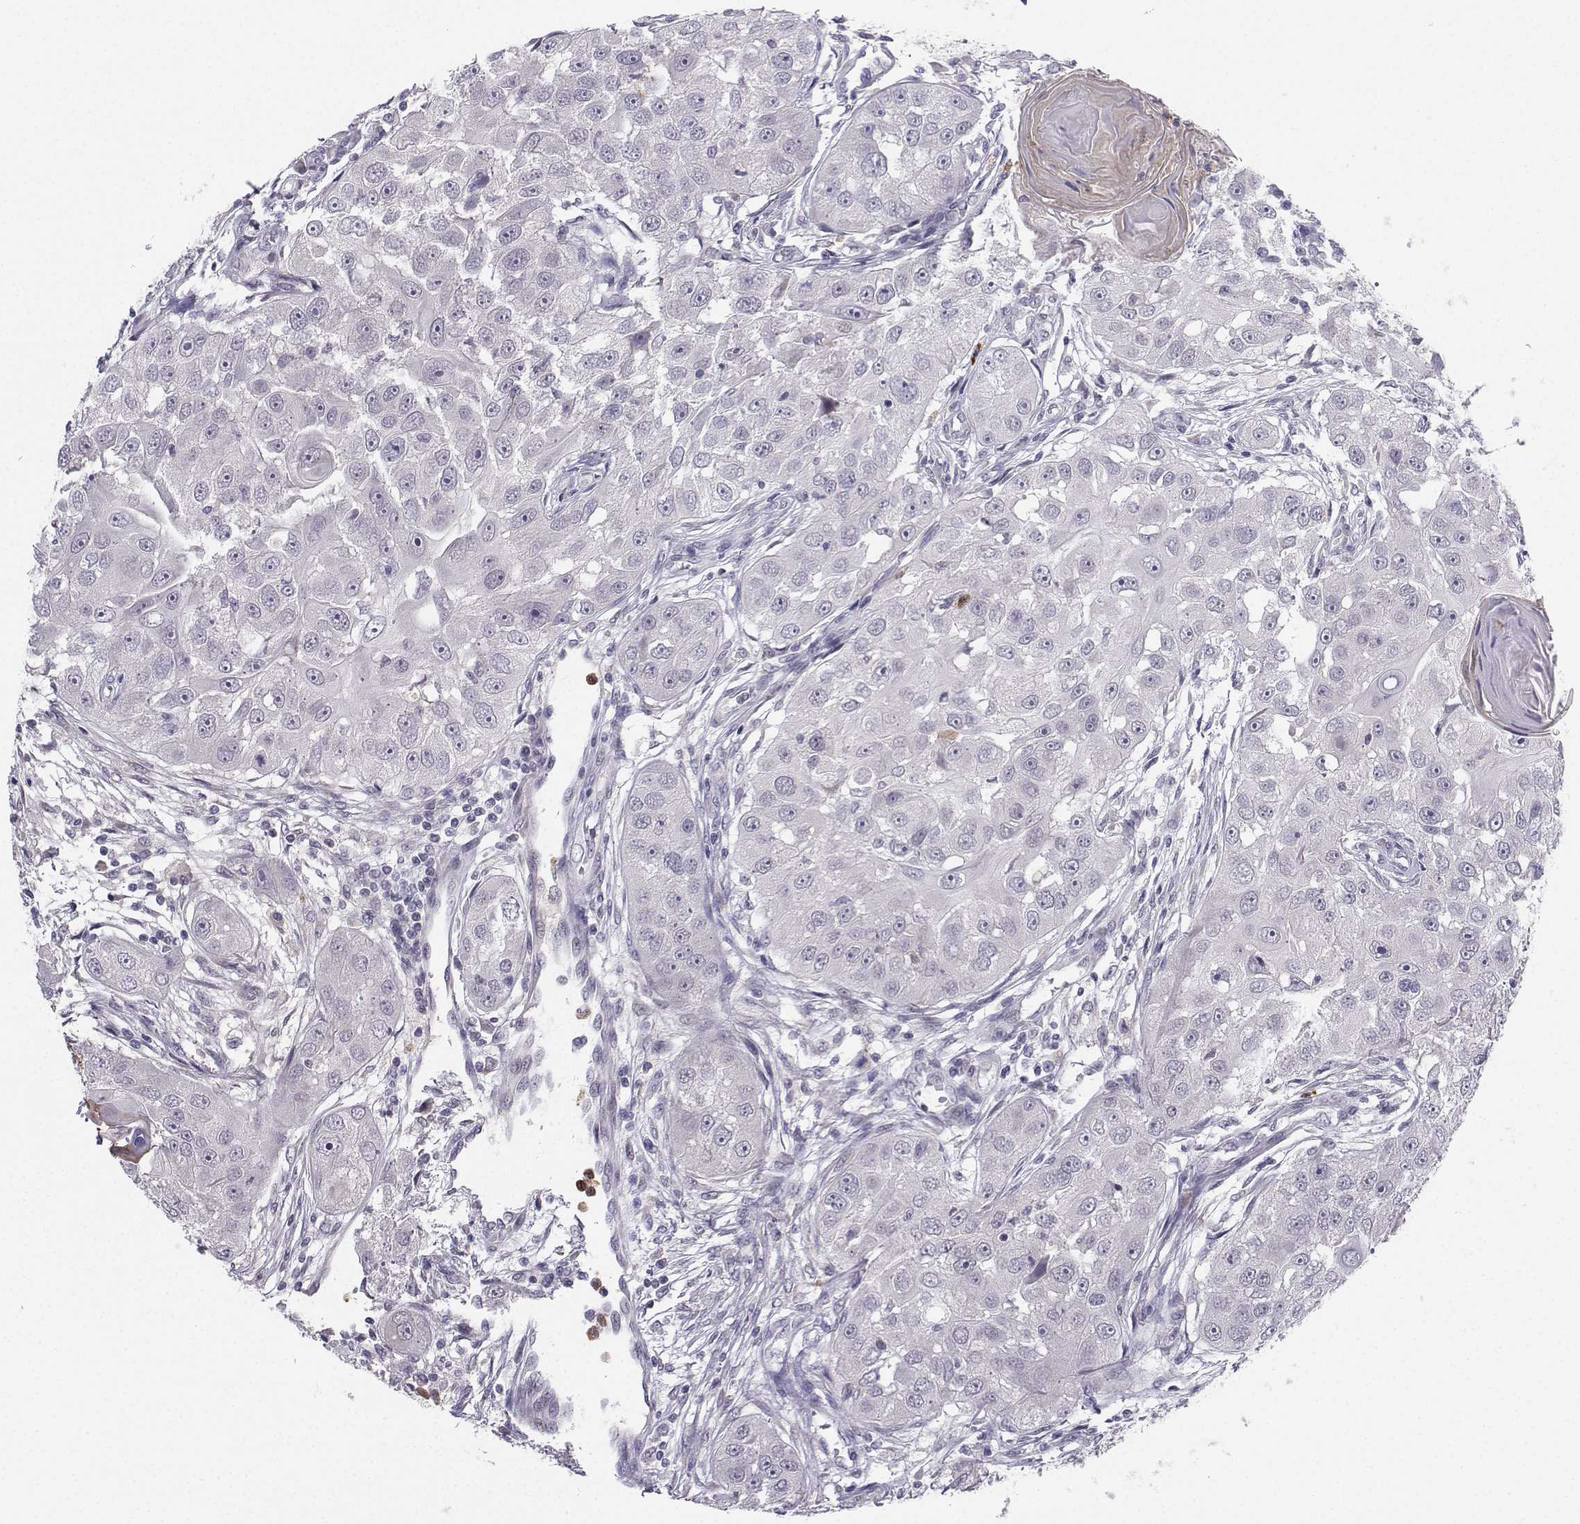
{"staining": {"intensity": "negative", "quantity": "none", "location": "none"}, "tissue": "head and neck cancer", "cell_type": "Tumor cells", "image_type": "cancer", "snomed": [{"axis": "morphology", "description": "Squamous cell carcinoma, NOS"}, {"axis": "topography", "description": "Head-Neck"}], "caption": "IHC of human head and neck cancer (squamous cell carcinoma) displays no staining in tumor cells.", "gene": "CALY", "patient": {"sex": "male", "age": 51}}